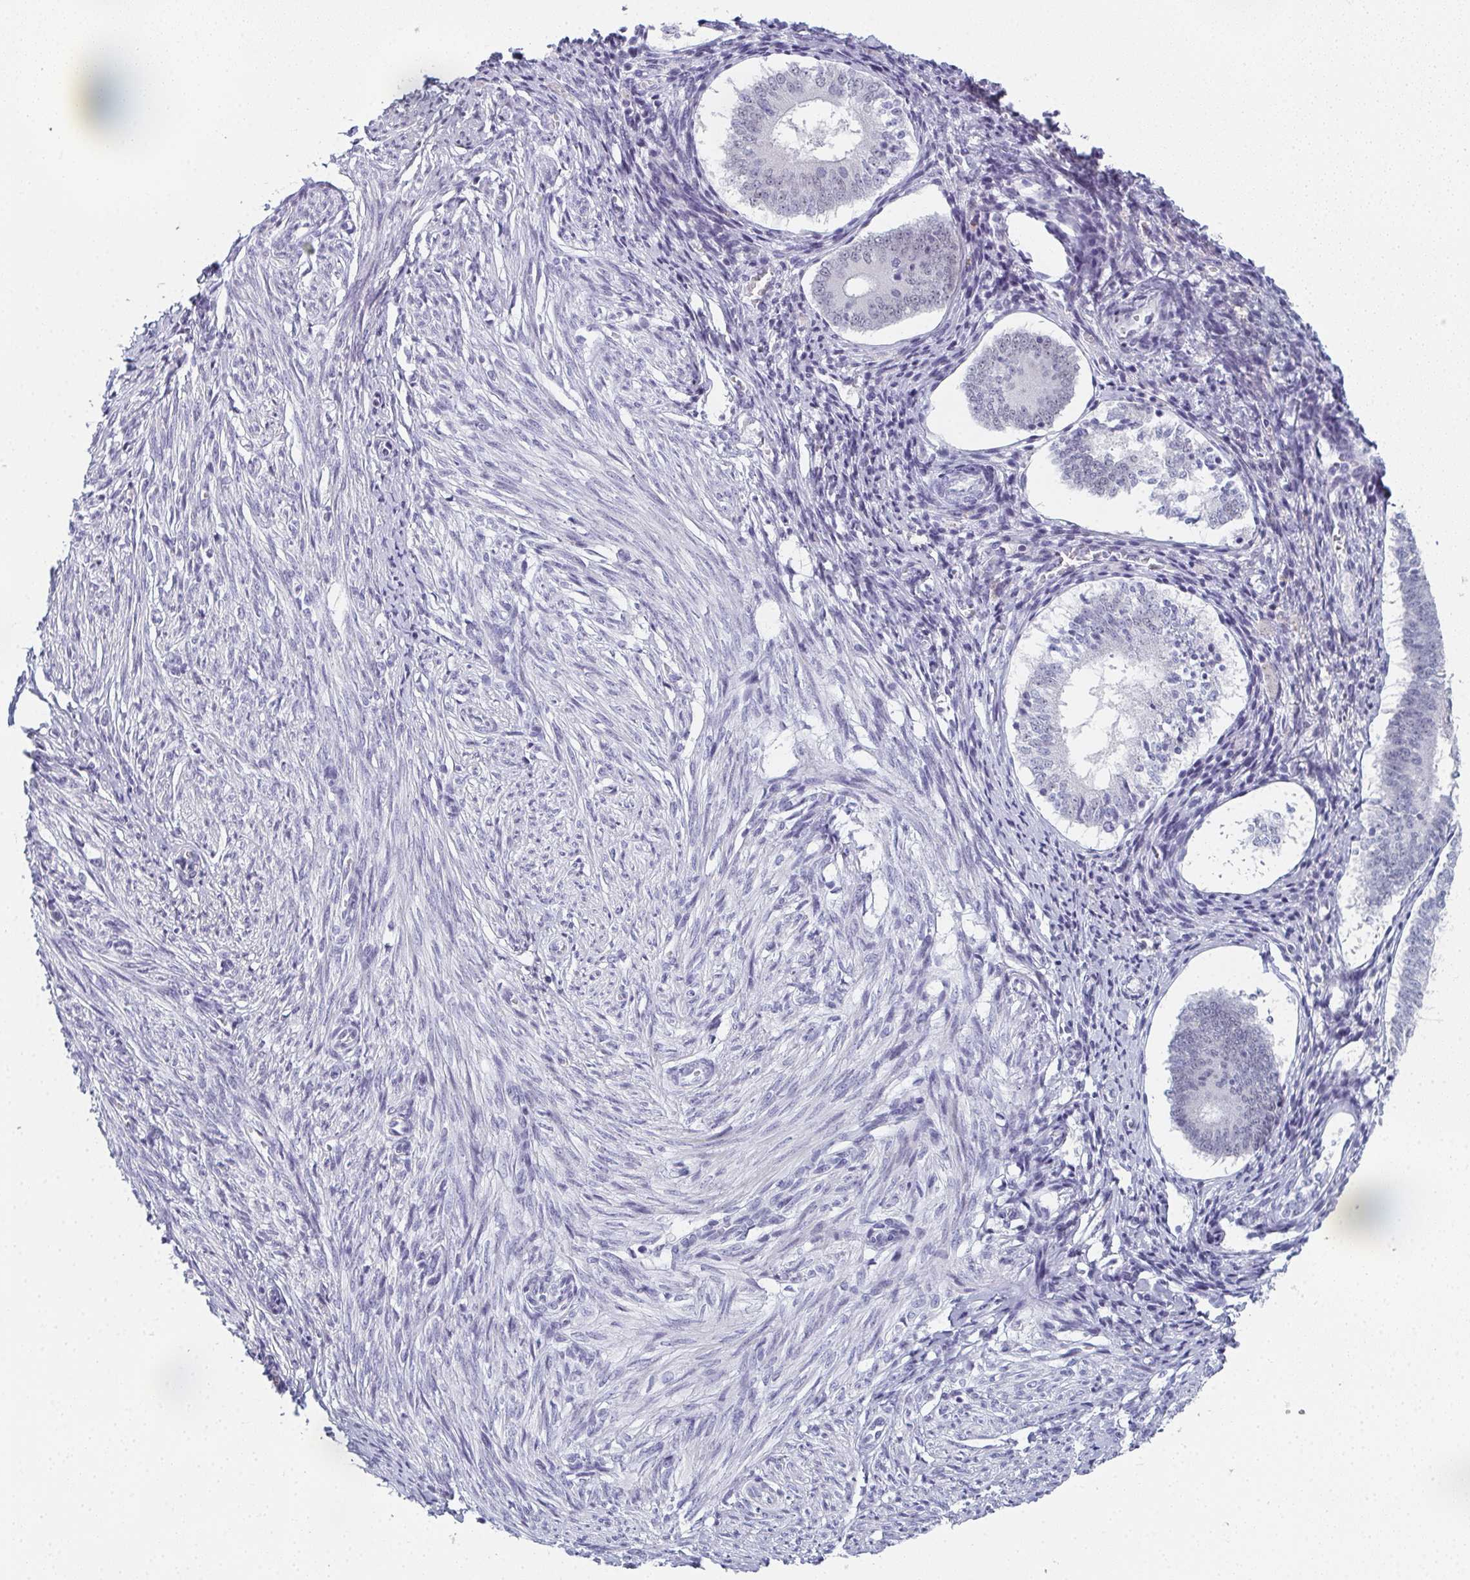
{"staining": {"intensity": "negative", "quantity": "none", "location": "none"}, "tissue": "endometrium", "cell_type": "Cells in endometrial stroma", "image_type": "normal", "snomed": [{"axis": "morphology", "description": "Normal tissue, NOS"}, {"axis": "topography", "description": "Endometrium"}], "caption": "Immunohistochemistry of normal endometrium shows no positivity in cells in endometrial stroma.", "gene": "PYCR3", "patient": {"sex": "female", "age": 50}}